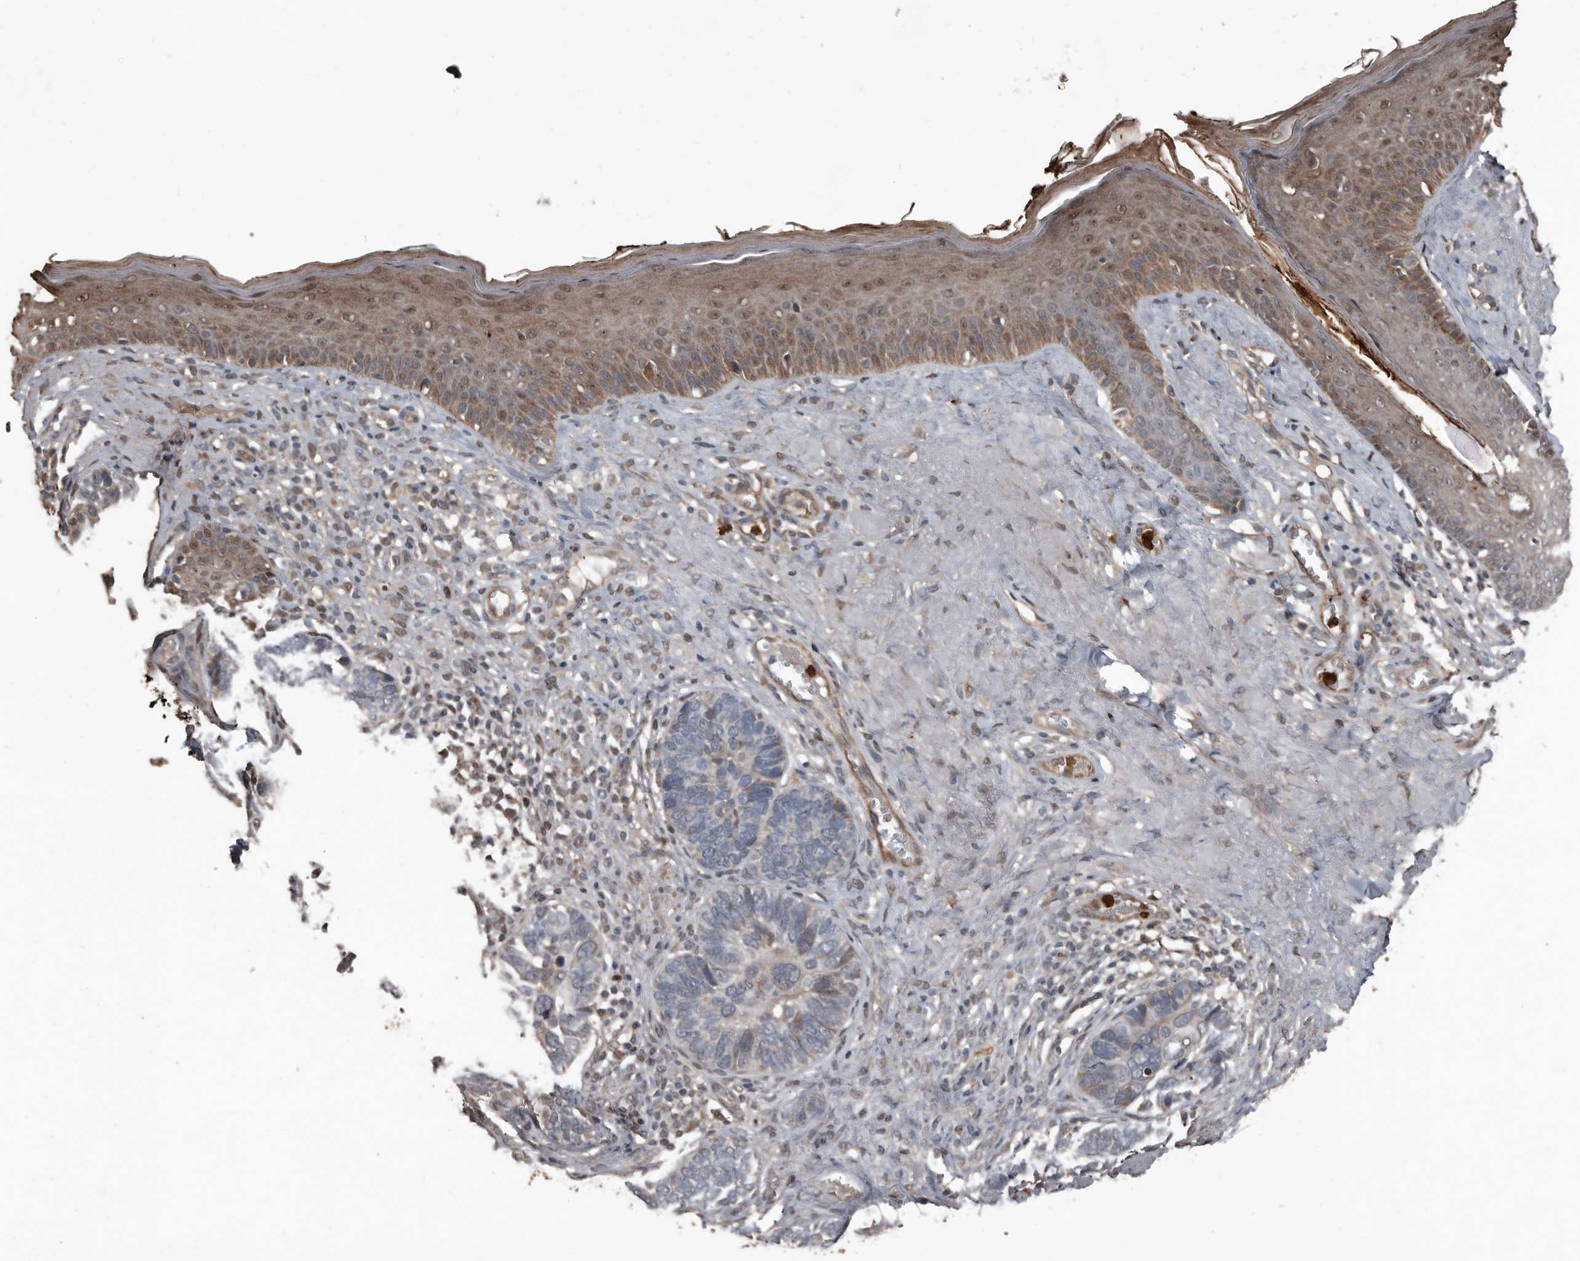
{"staining": {"intensity": "weak", "quantity": "<25%", "location": "cytoplasmic/membranous"}, "tissue": "skin cancer", "cell_type": "Tumor cells", "image_type": "cancer", "snomed": [{"axis": "morphology", "description": "Basal cell carcinoma"}, {"axis": "topography", "description": "Skin"}], "caption": "An immunohistochemistry (IHC) photomicrograph of skin basal cell carcinoma is shown. There is no staining in tumor cells of skin basal cell carcinoma. (Immunohistochemistry (ihc), brightfield microscopy, high magnification).", "gene": "FSBP", "patient": {"sex": "male", "age": 62}}